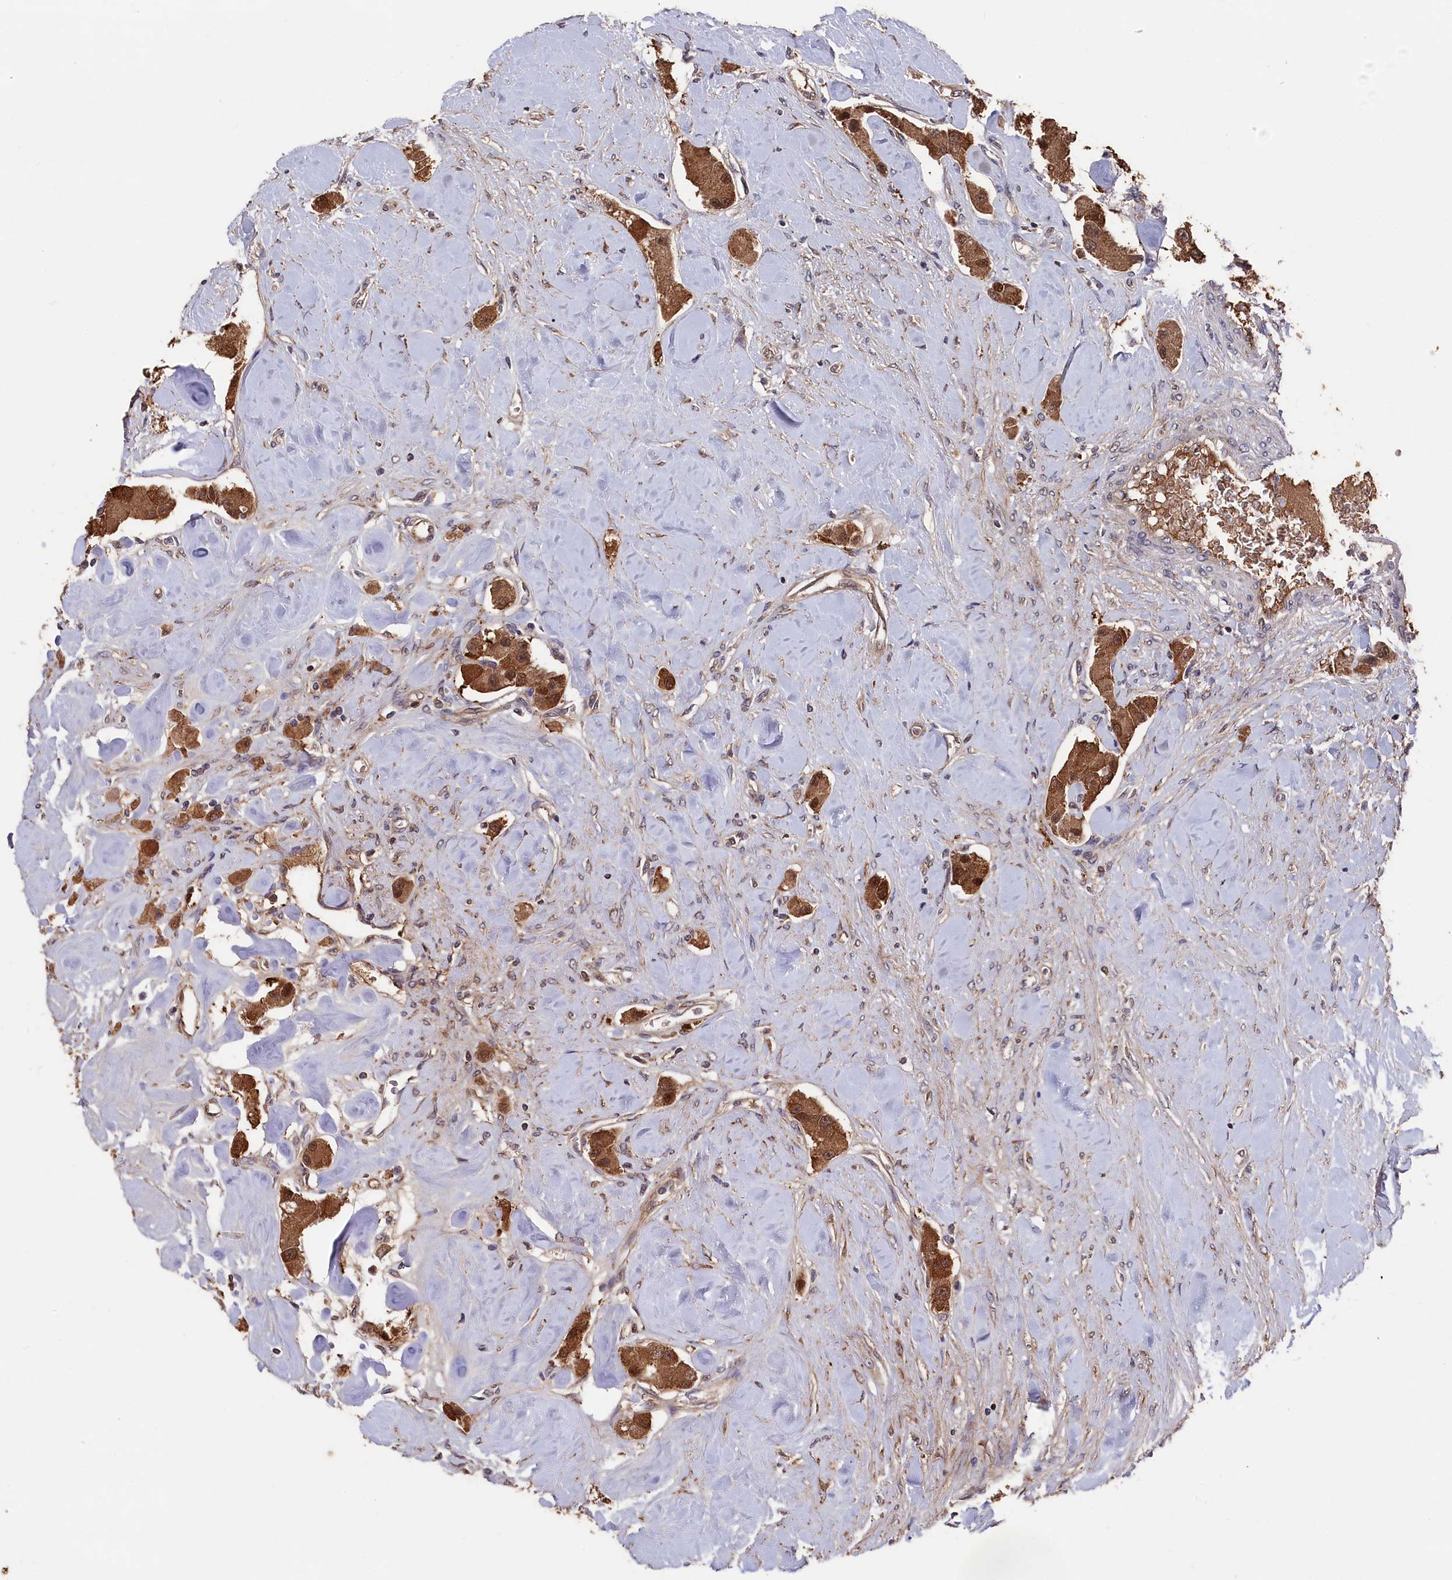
{"staining": {"intensity": "moderate", "quantity": ">75%", "location": "cytoplasmic/membranous"}, "tissue": "carcinoid", "cell_type": "Tumor cells", "image_type": "cancer", "snomed": [{"axis": "morphology", "description": "Carcinoid, malignant, NOS"}, {"axis": "topography", "description": "Pancreas"}], "caption": "Immunohistochemistry (DAB) staining of carcinoid reveals moderate cytoplasmic/membranous protein staining in approximately >75% of tumor cells.", "gene": "SLC12A4", "patient": {"sex": "male", "age": 41}}